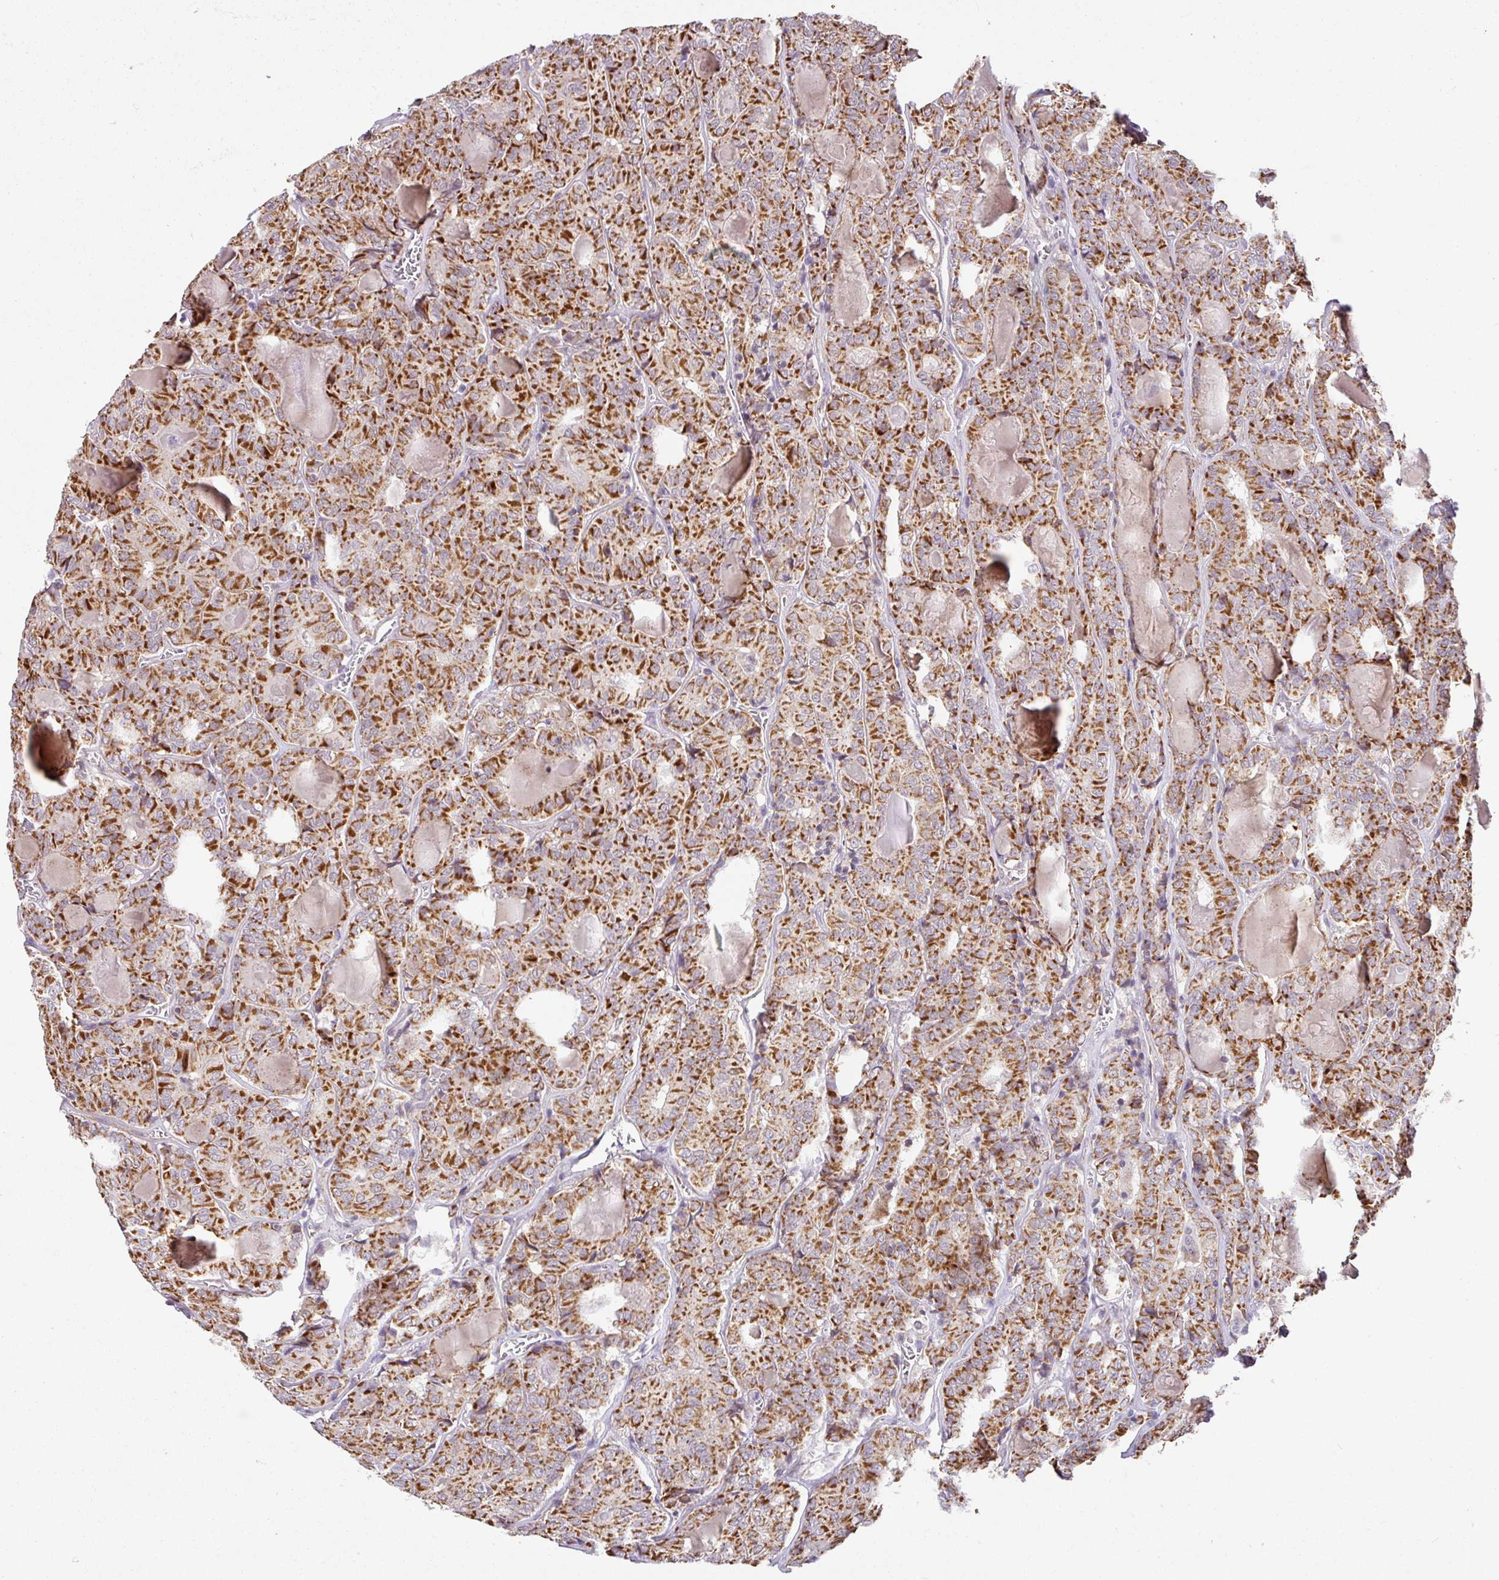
{"staining": {"intensity": "strong", "quantity": ">75%", "location": "cytoplasmic/membranous"}, "tissue": "thyroid cancer", "cell_type": "Tumor cells", "image_type": "cancer", "snomed": [{"axis": "morphology", "description": "Papillary adenocarcinoma, NOS"}, {"axis": "topography", "description": "Thyroid gland"}], "caption": "Thyroid papillary adenocarcinoma was stained to show a protein in brown. There is high levels of strong cytoplasmic/membranous expression in approximately >75% of tumor cells.", "gene": "SARS2", "patient": {"sex": "female", "age": 72}}